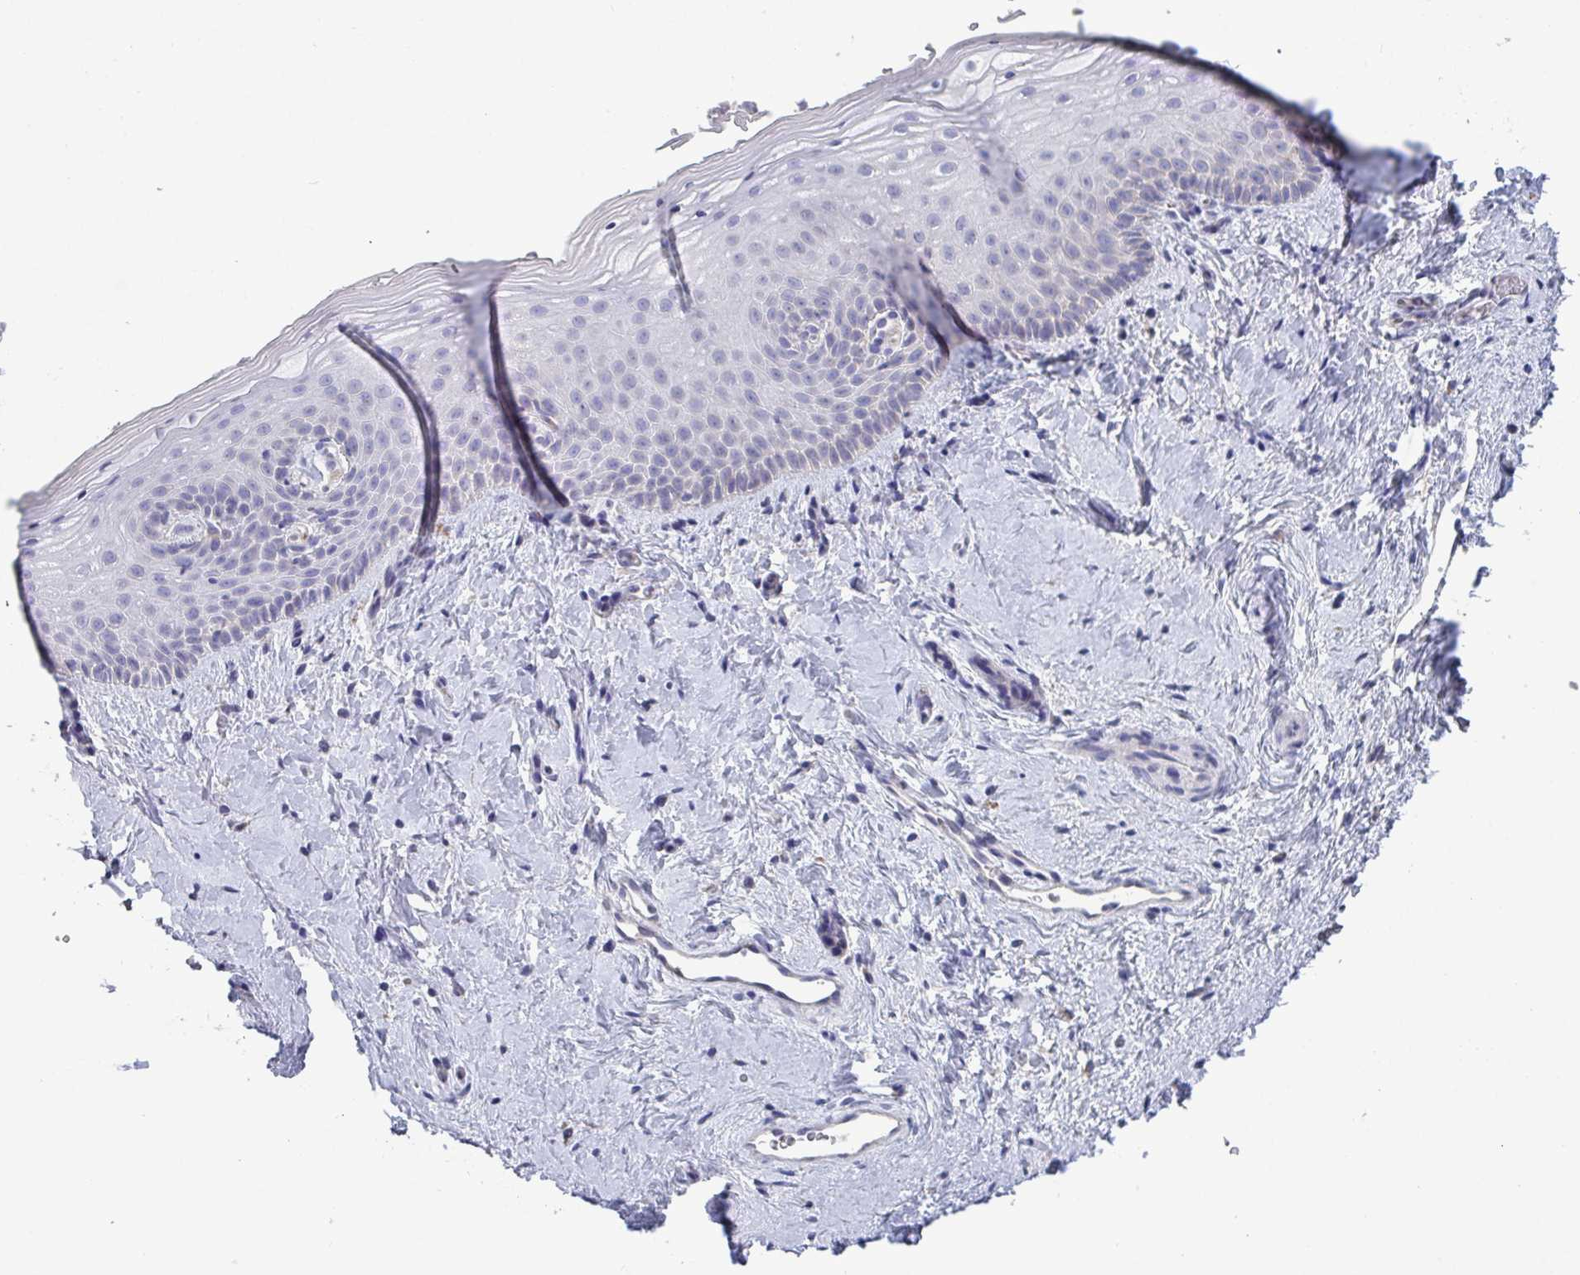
{"staining": {"intensity": "negative", "quantity": "none", "location": "none"}, "tissue": "vagina", "cell_type": "Squamous epithelial cells", "image_type": "normal", "snomed": [{"axis": "morphology", "description": "Normal tissue, NOS"}, {"axis": "topography", "description": "Vagina"}], "caption": "The micrograph exhibits no significant expression in squamous epithelial cells of vagina.", "gene": "GALNT13", "patient": {"sex": "female", "age": 51}}